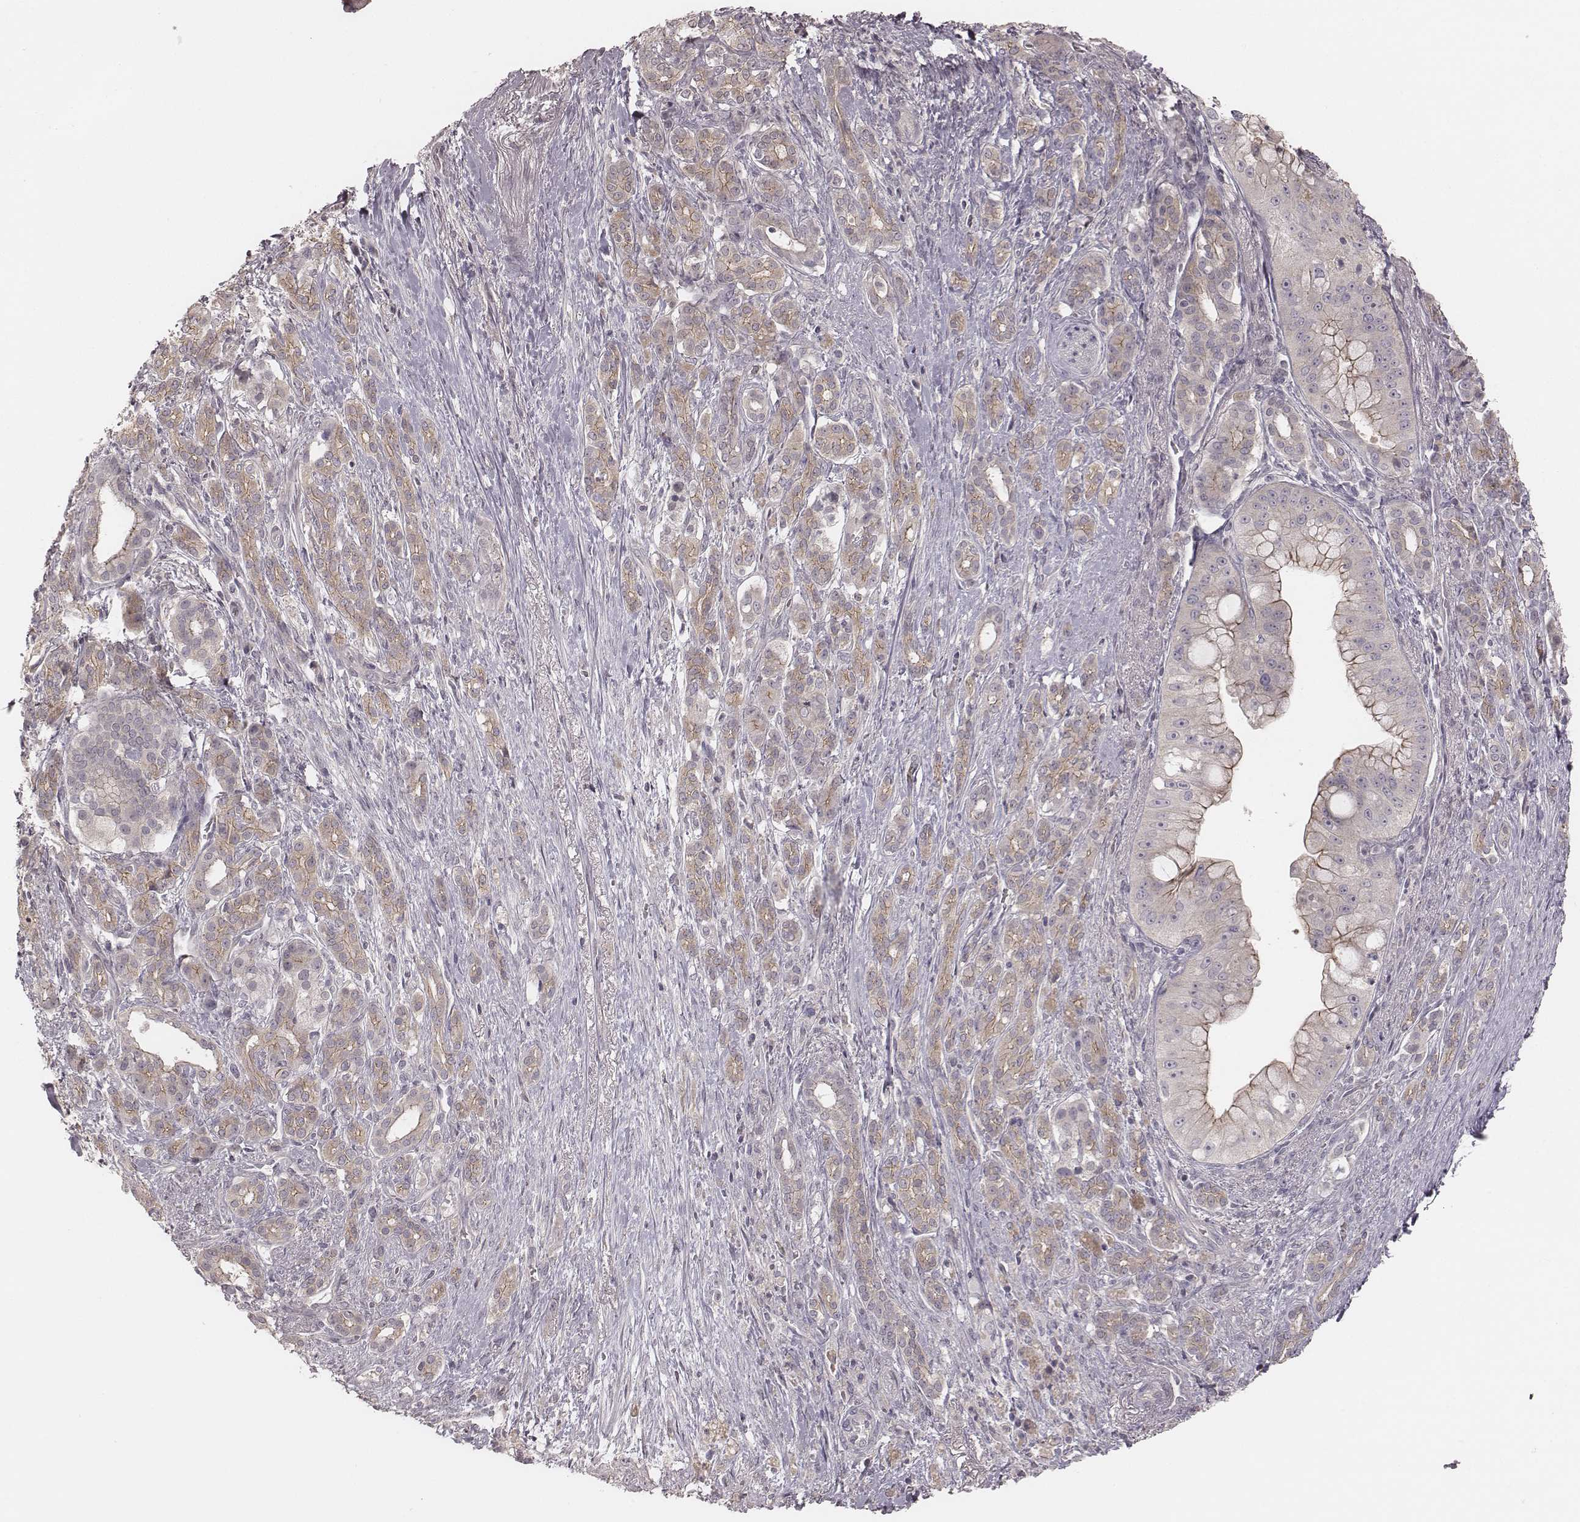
{"staining": {"intensity": "weak", "quantity": ">75%", "location": "cytoplasmic/membranous"}, "tissue": "pancreatic cancer", "cell_type": "Tumor cells", "image_type": "cancer", "snomed": [{"axis": "morphology", "description": "Normal tissue, NOS"}, {"axis": "morphology", "description": "Inflammation, NOS"}, {"axis": "morphology", "description": "Adenocarcinoma, NOS"}, {"axis": "topography", "description": "Pancreas"}], "caption": "Adenocarcinoma (pancreatic) tissue reveals weak cytoplasmic/membranous expression in approximately >75% of tumor cells, visualized by immunohistochemistry. The staining is performed using DAB brown chromogen to label protein expression. The nuclei are counter-stained blue using hematoxylin.", "gene": "TDRD5", "patient": {"sex": "male", "age": 57}}